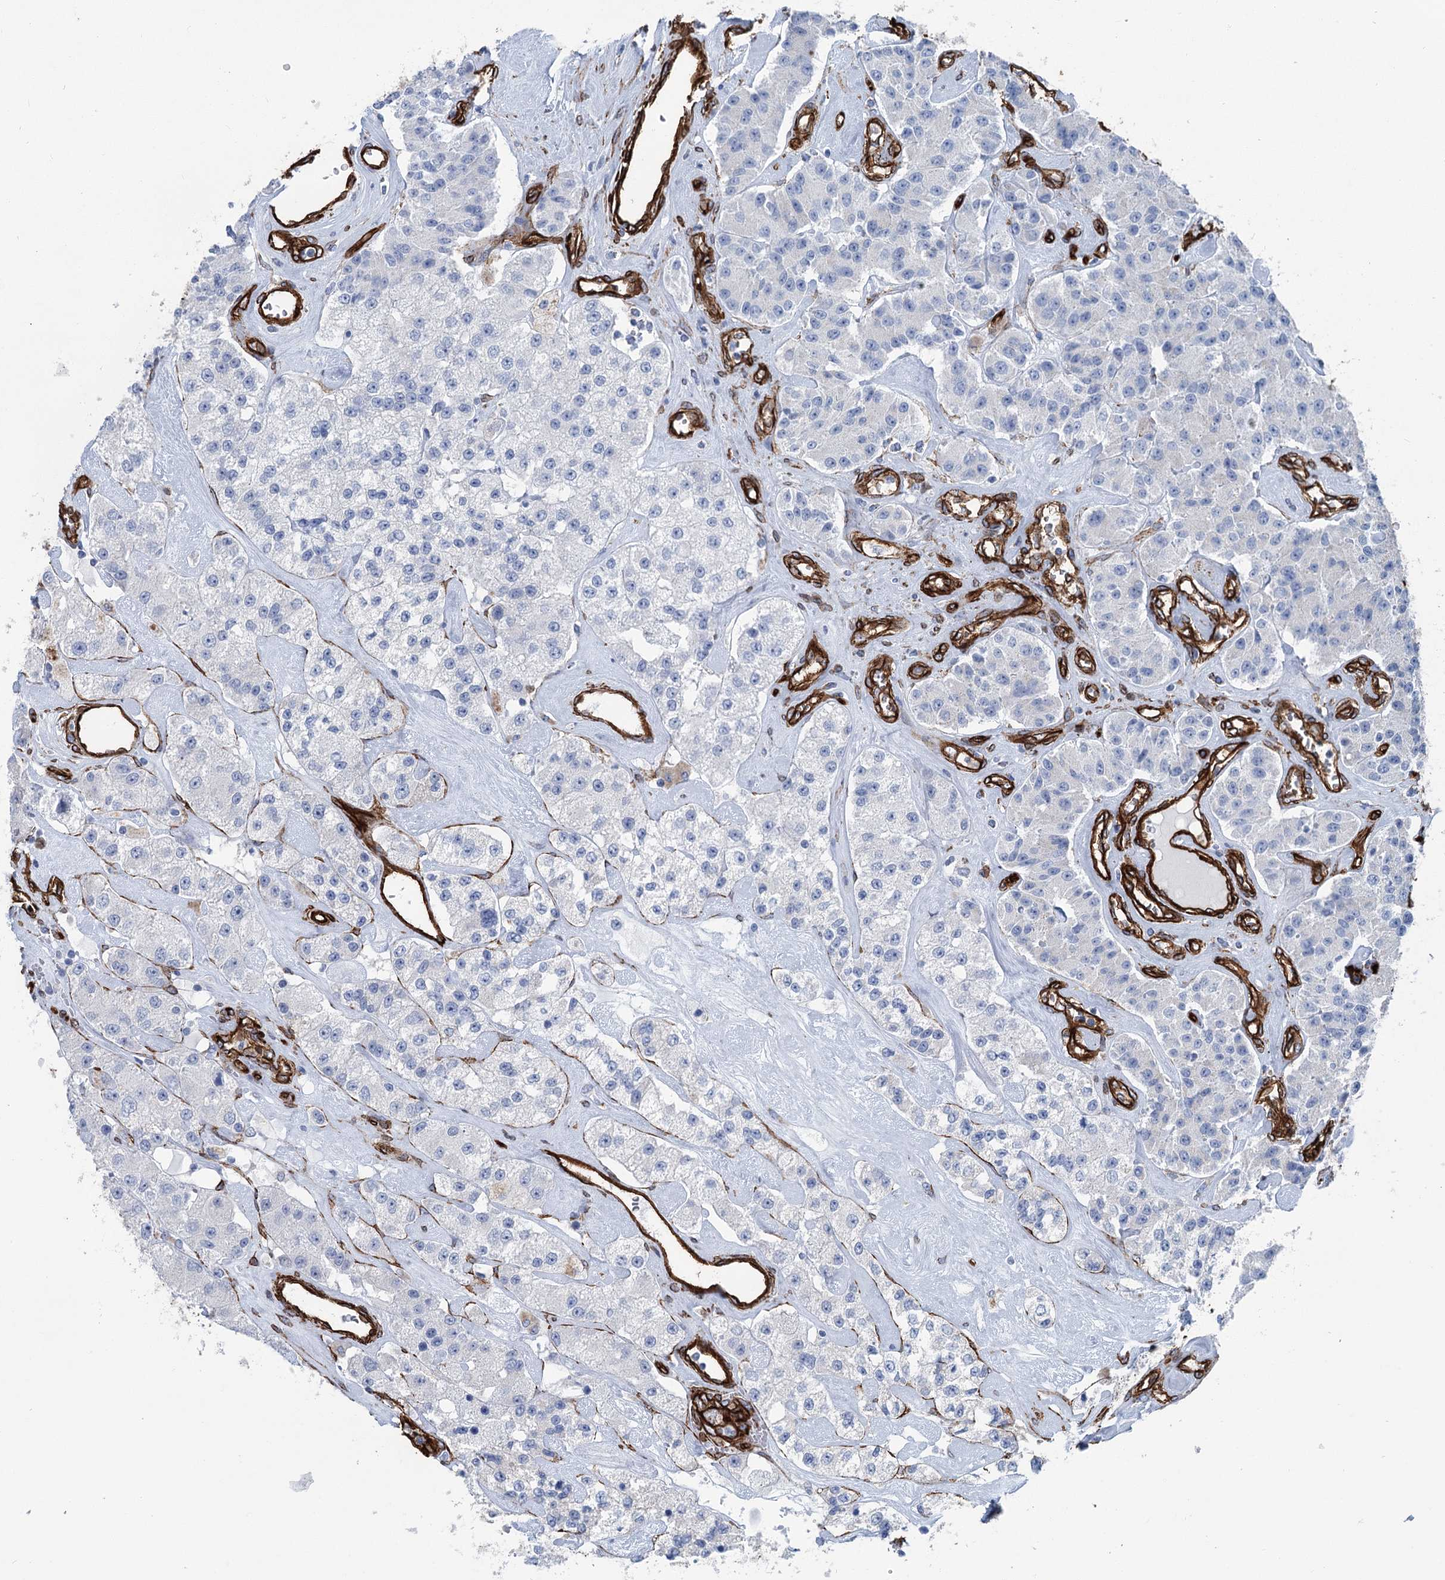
{"staining": {"intensity": "negative", "quantity": "none", "location": "none"}, "tissue": "carcinoid", "cell_type": "Tumor cells", "image_type": "cancer", "snomed": [{"axis": "morphology", "description": "Carcinoid, malignant, NOS"}, {"axis": "topography", "description": "Pancreas"}], "caption": "A photomicrograph of human carcinoid is negative for staining in tumor cells.", "gene": "IQSEC1", "patient": {"sex": "male", "age": 41}}